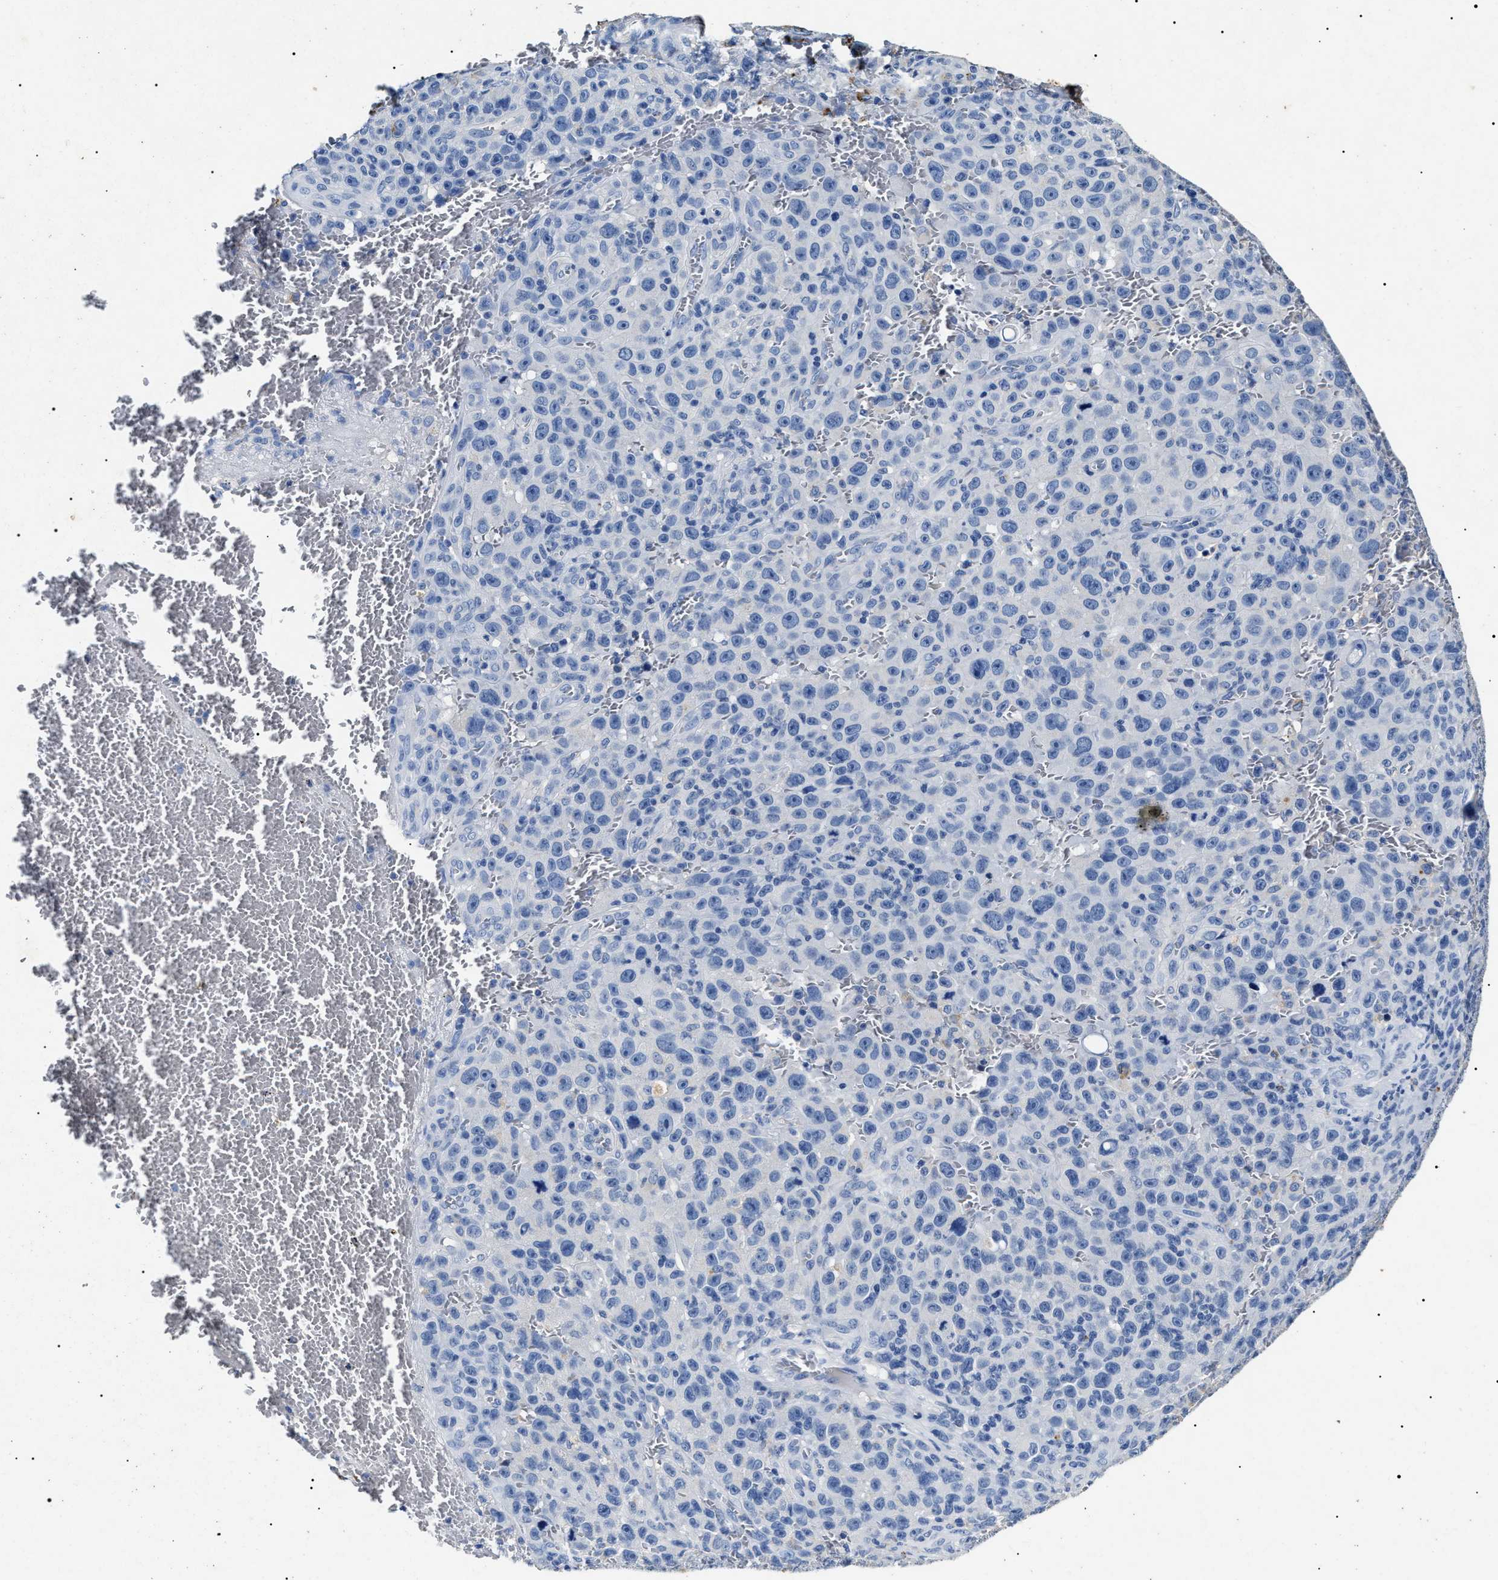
{"staining": {"intensity": "negative", "quantity": "none", "location": "none"}, "tissue": "melanoma", "cell_type": "Tumor cells", "image_type": "cancer", "snomed": [{"axis": "morphology", "description": "Malignant melanoma, NOS"}, {"axis": "topography", "description": "Skin"}], "caption": "There is no significant positivity in tumor cells of melanoma. The staining was performed using DAB (3,3'-diaminobenzidine) to visualize the protein expression in brown, while the nuclei were stained in blue with hematoxylin (Magnification: 20x).", "gene": "LRRC8E", "patient": {"sex": "female", "age": 82}}